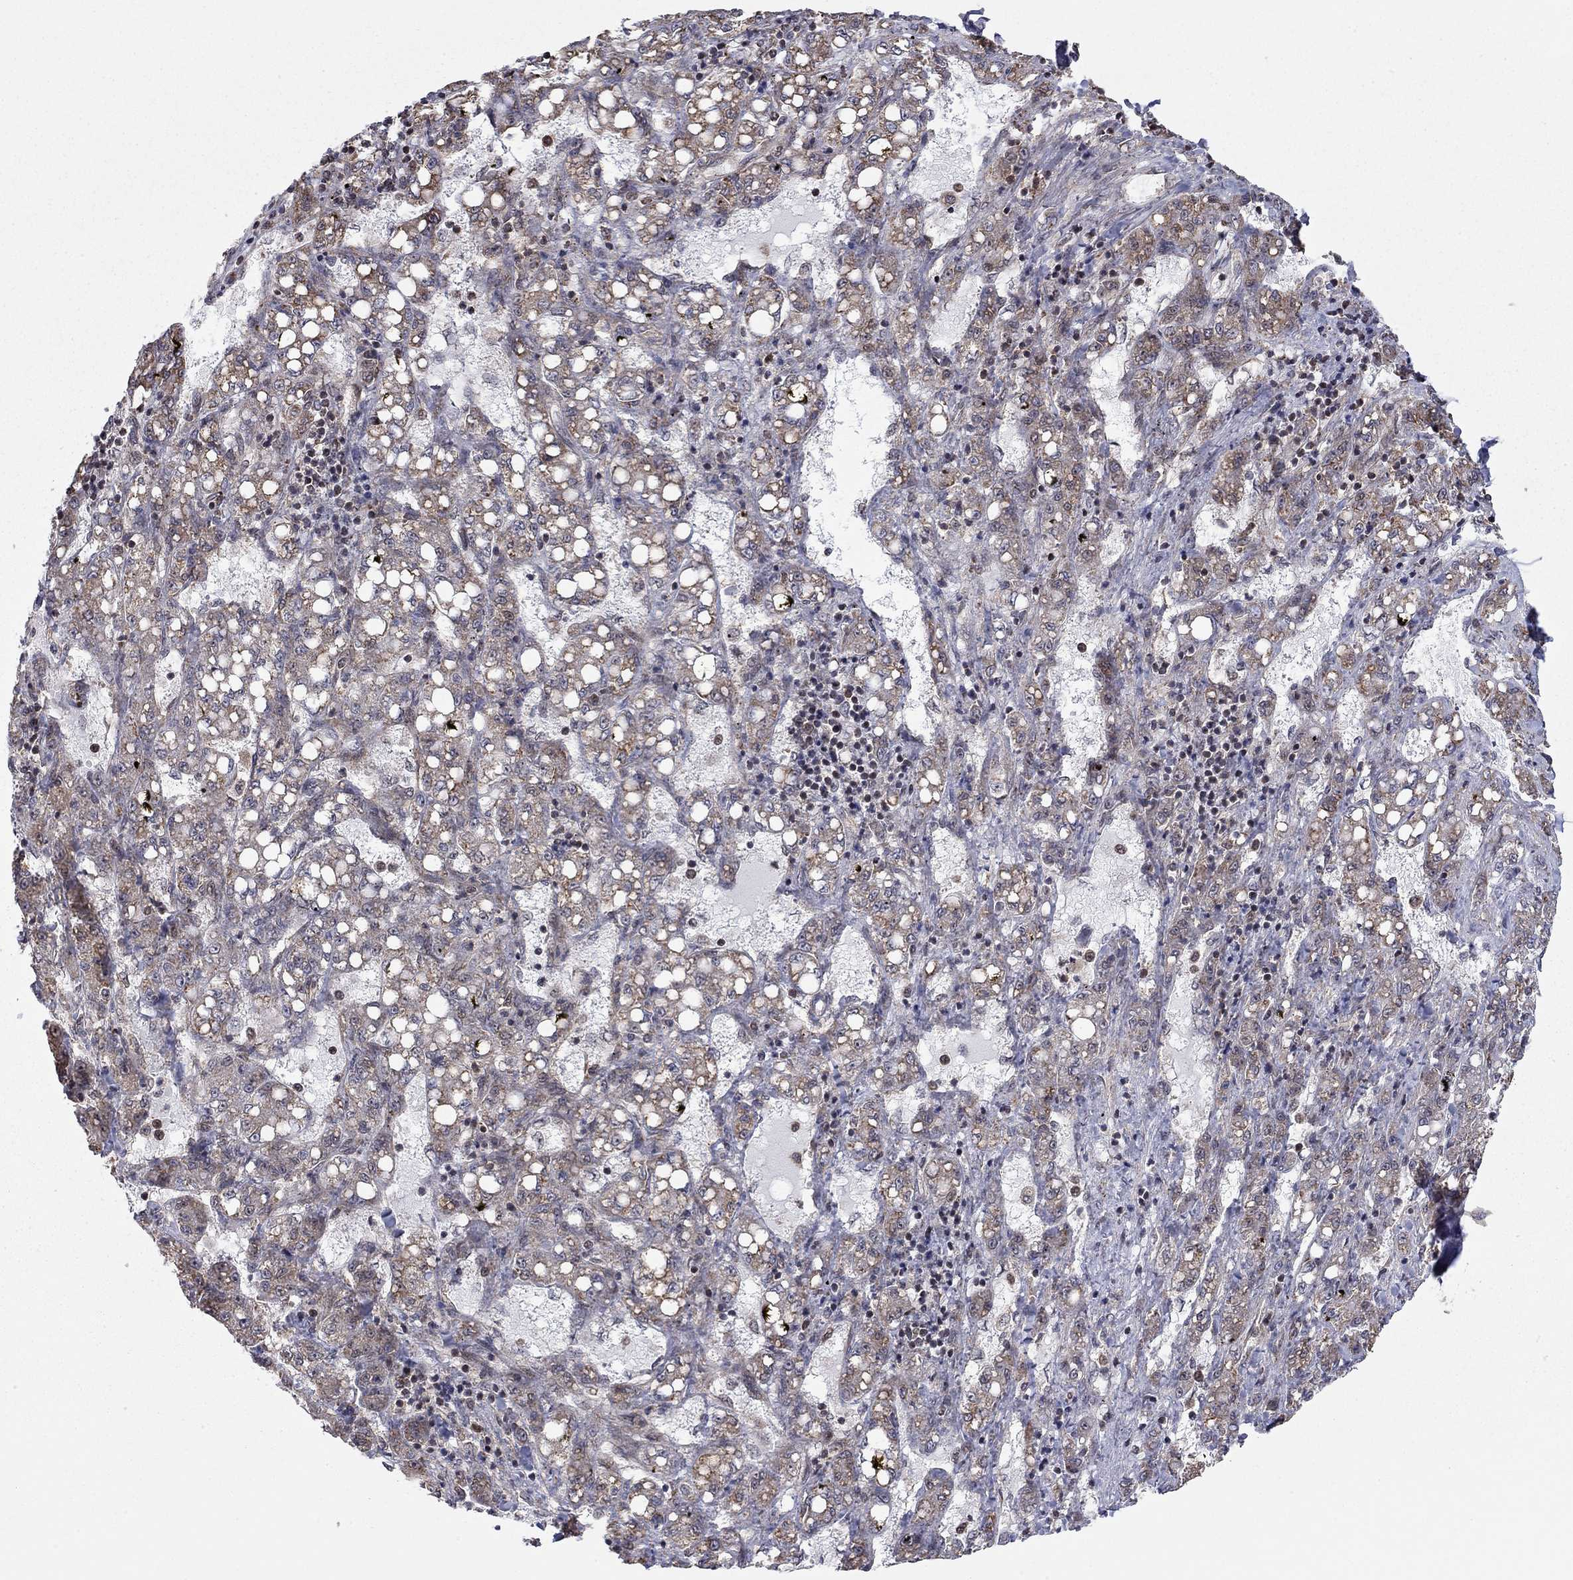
{"staining": {"intensity": "weak", "quantity": "25%-75%", "location": "cytoplasmic/membranous"}, "tissue": "liver cancer", "cell_type": "Tumor cells", "image_type": "cancer", "snomed": [{"axis": "morphology", "description": "Carcinoma, Hepatocellular, NOS"}, {"axis": "topography", "description": "Liver"}], "caption": "Tumor cells show weak cytoplasmic/membranous positivity in approximately 25%-75% of cells in liver cancer (hepatocellular carcinoma).", "gene": "TDP1", "patient": {"sex": "female", "age": 65}}